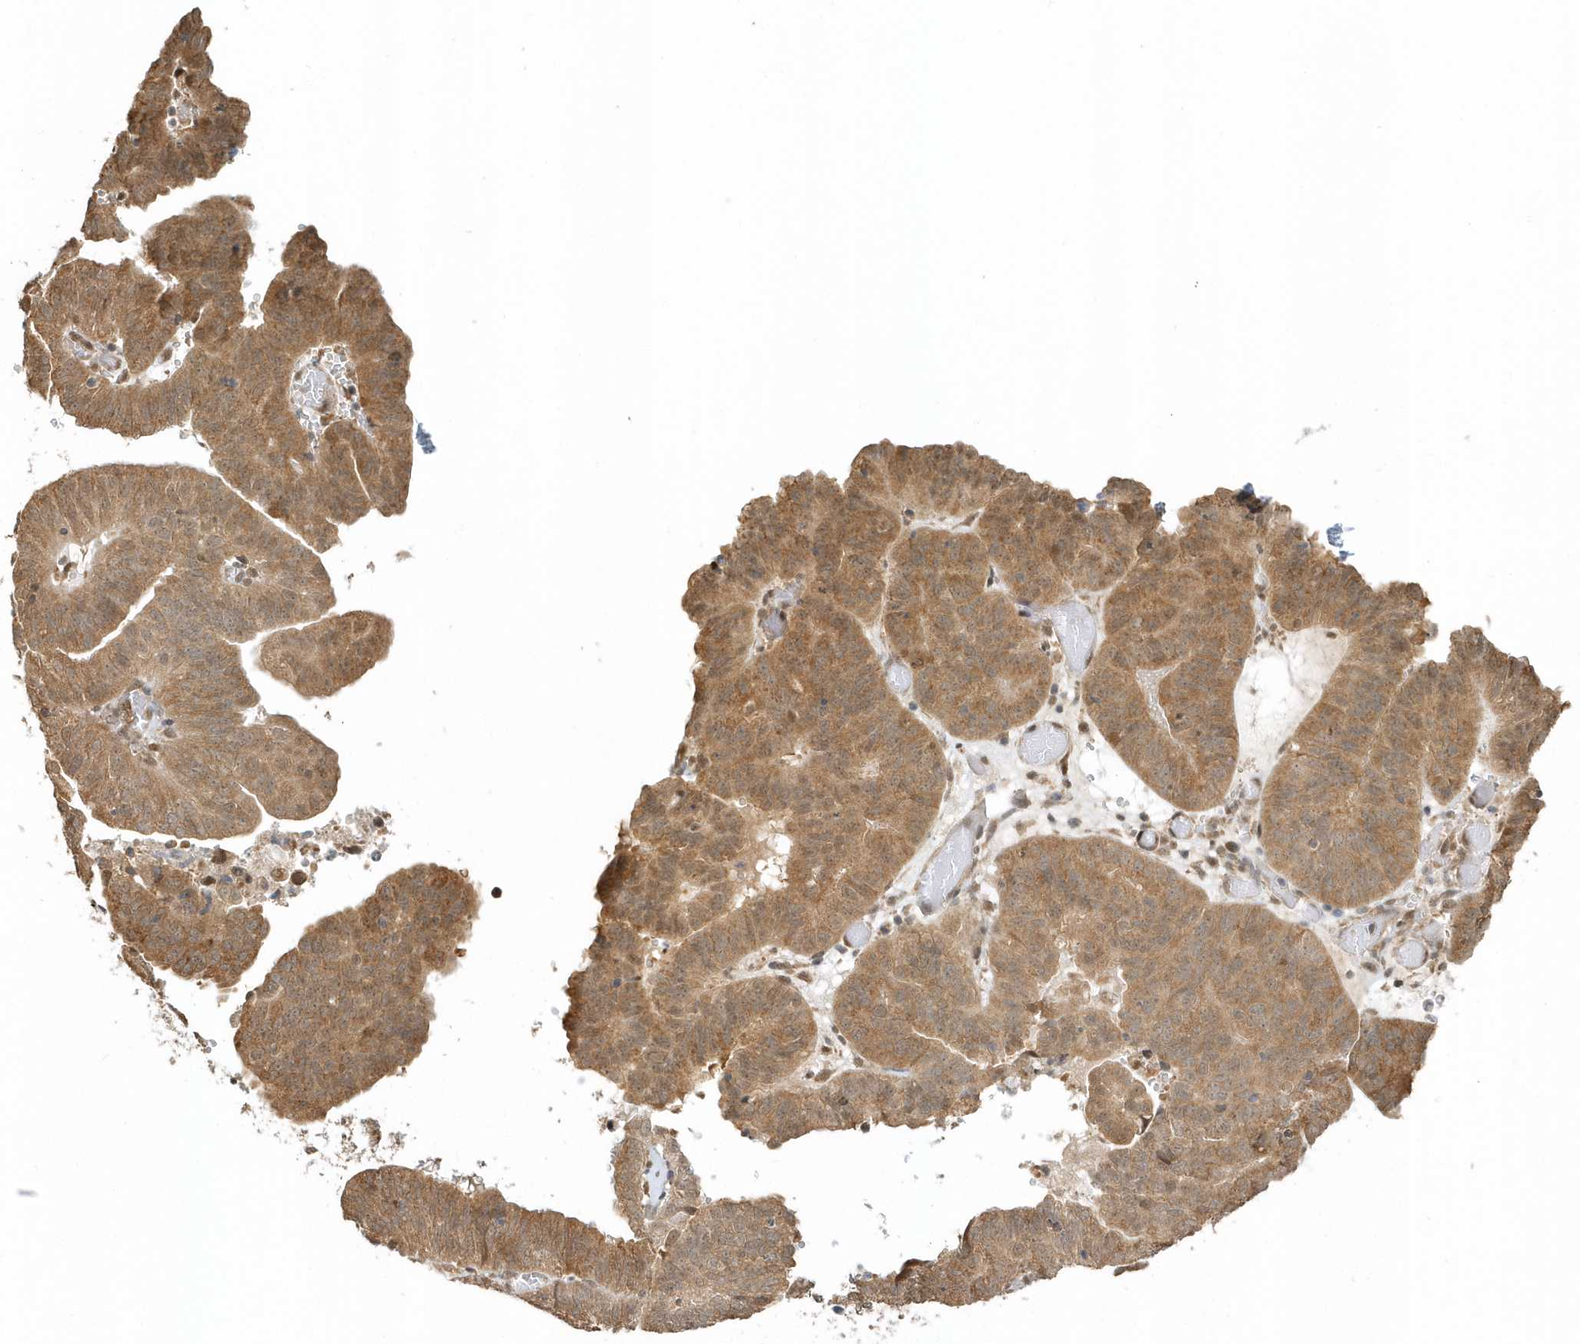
{"staining": {"intensity": "moderate", "quantity": ">75%", "location": "cytoplasmic/membranous"}, "tissue": "endometrial cancer", "cell_type": "Tumor cells", "image_type": "cancer", "snomed": [{"axis": "morphology", "description": "Adenocarcinoma, NOS"}, {"axis": "topography", "description": "Uterus"}], "caption": "Approximately >75% of tumor cells in endometrial cancer (adenocarcinoma) display moderate cytoplasmic/membranous protein staining as visualized by brown immunohistochemical staining.", "gene": "PSMD6", "patient": {"sex": "female", "age": 77}}